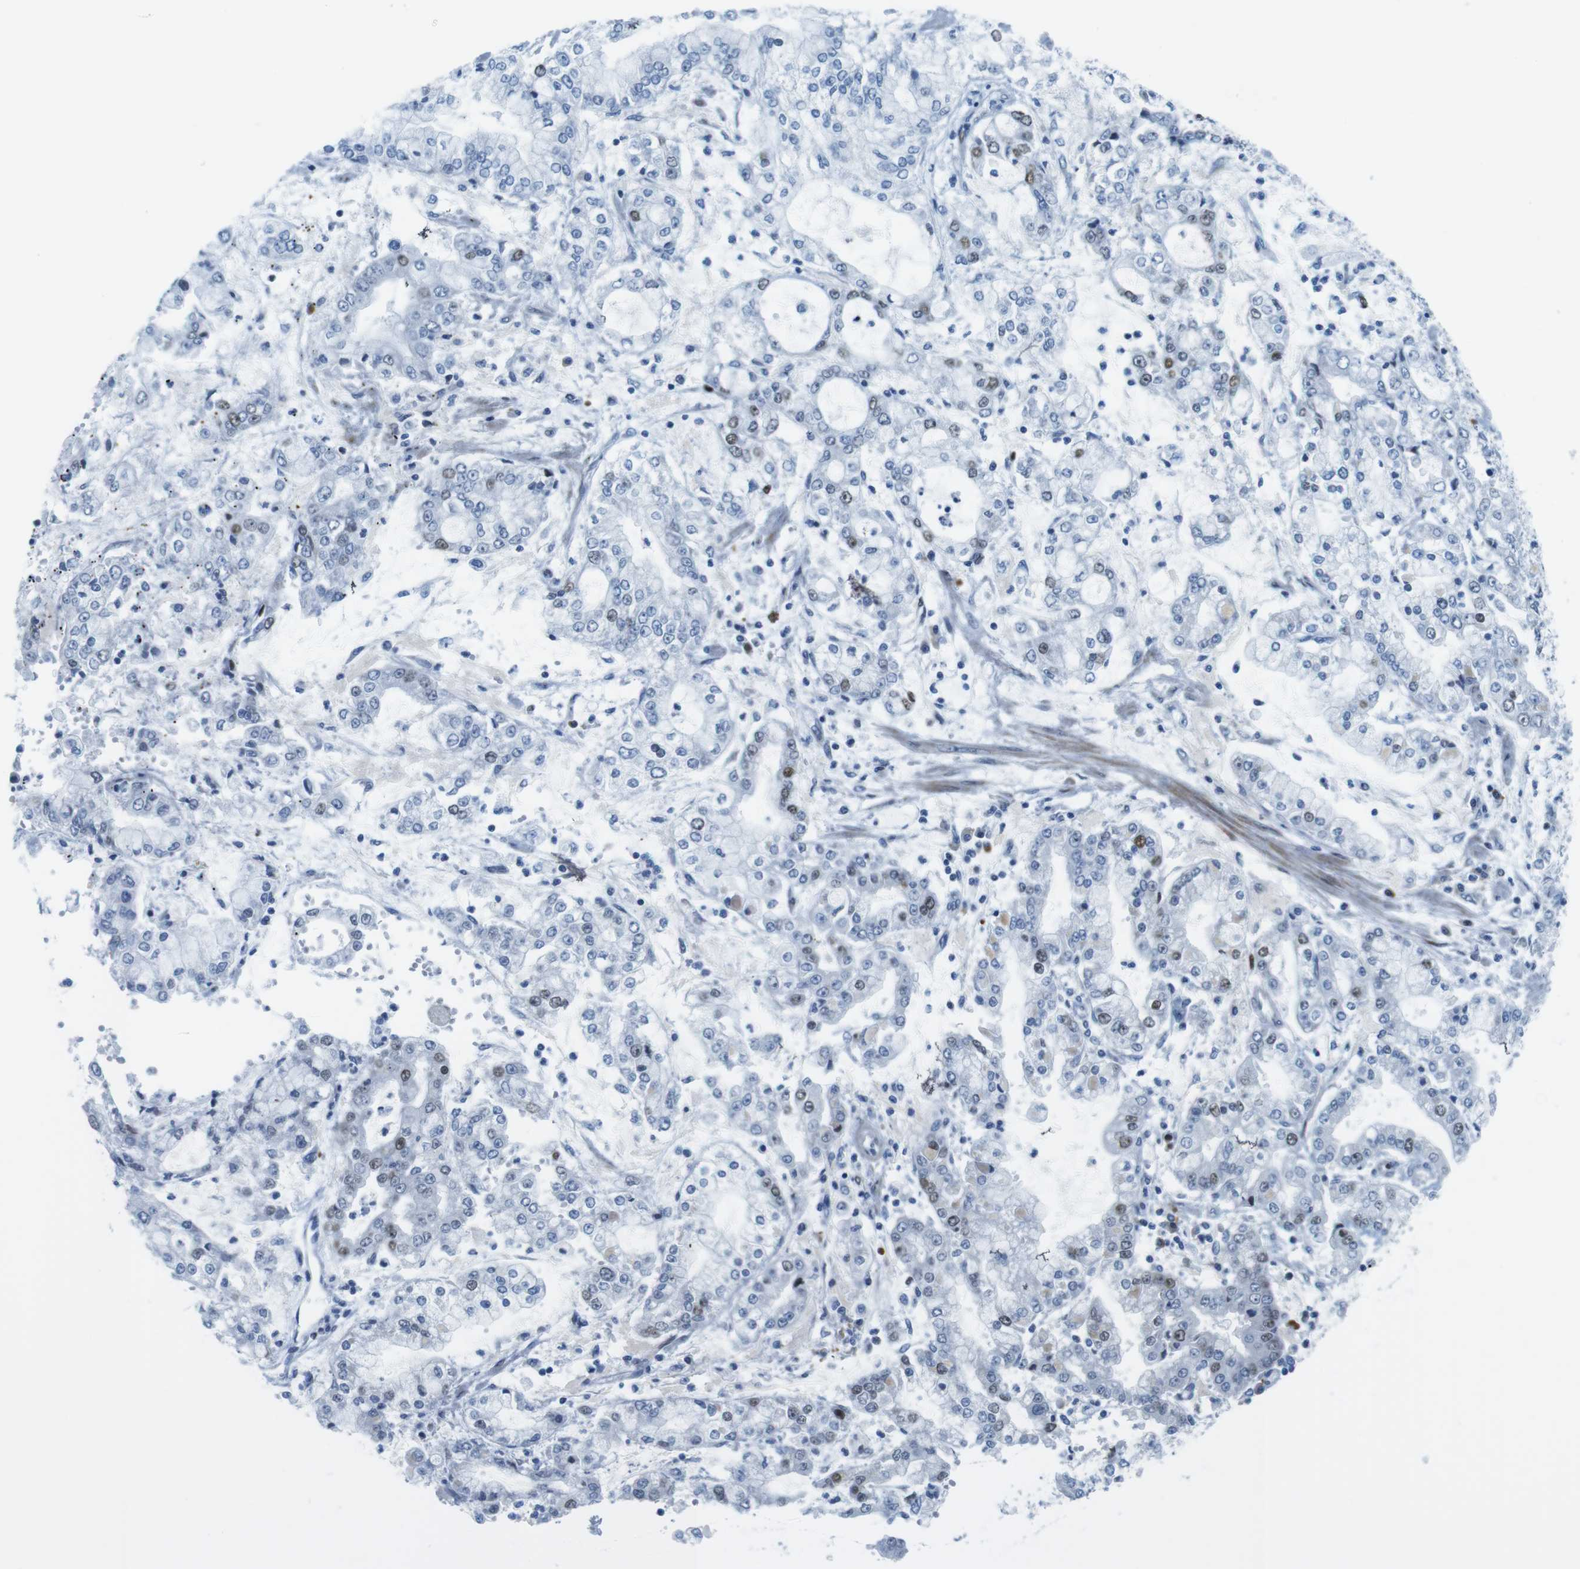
{"staining": {"intensity": "moderate", "quantity": "<25%", "location": "nuclear"}, "tissue": "stomach cancer", "cell_type": "Tumor cells", "image_type": "cancer", "snomed": [{"axis": "morphology", "description": "Adenocarcinoma, NOS"}, {"axis": "topography", "description": "Stomach"}], "caption": "The histopathology image reveals a brown stain indicating the presence of a protein in the nuclear of tumor cells in adenocarcinoma (stomach).", "gene": "CHAF1A", "patient": {"sex": "male", "age": 76}}